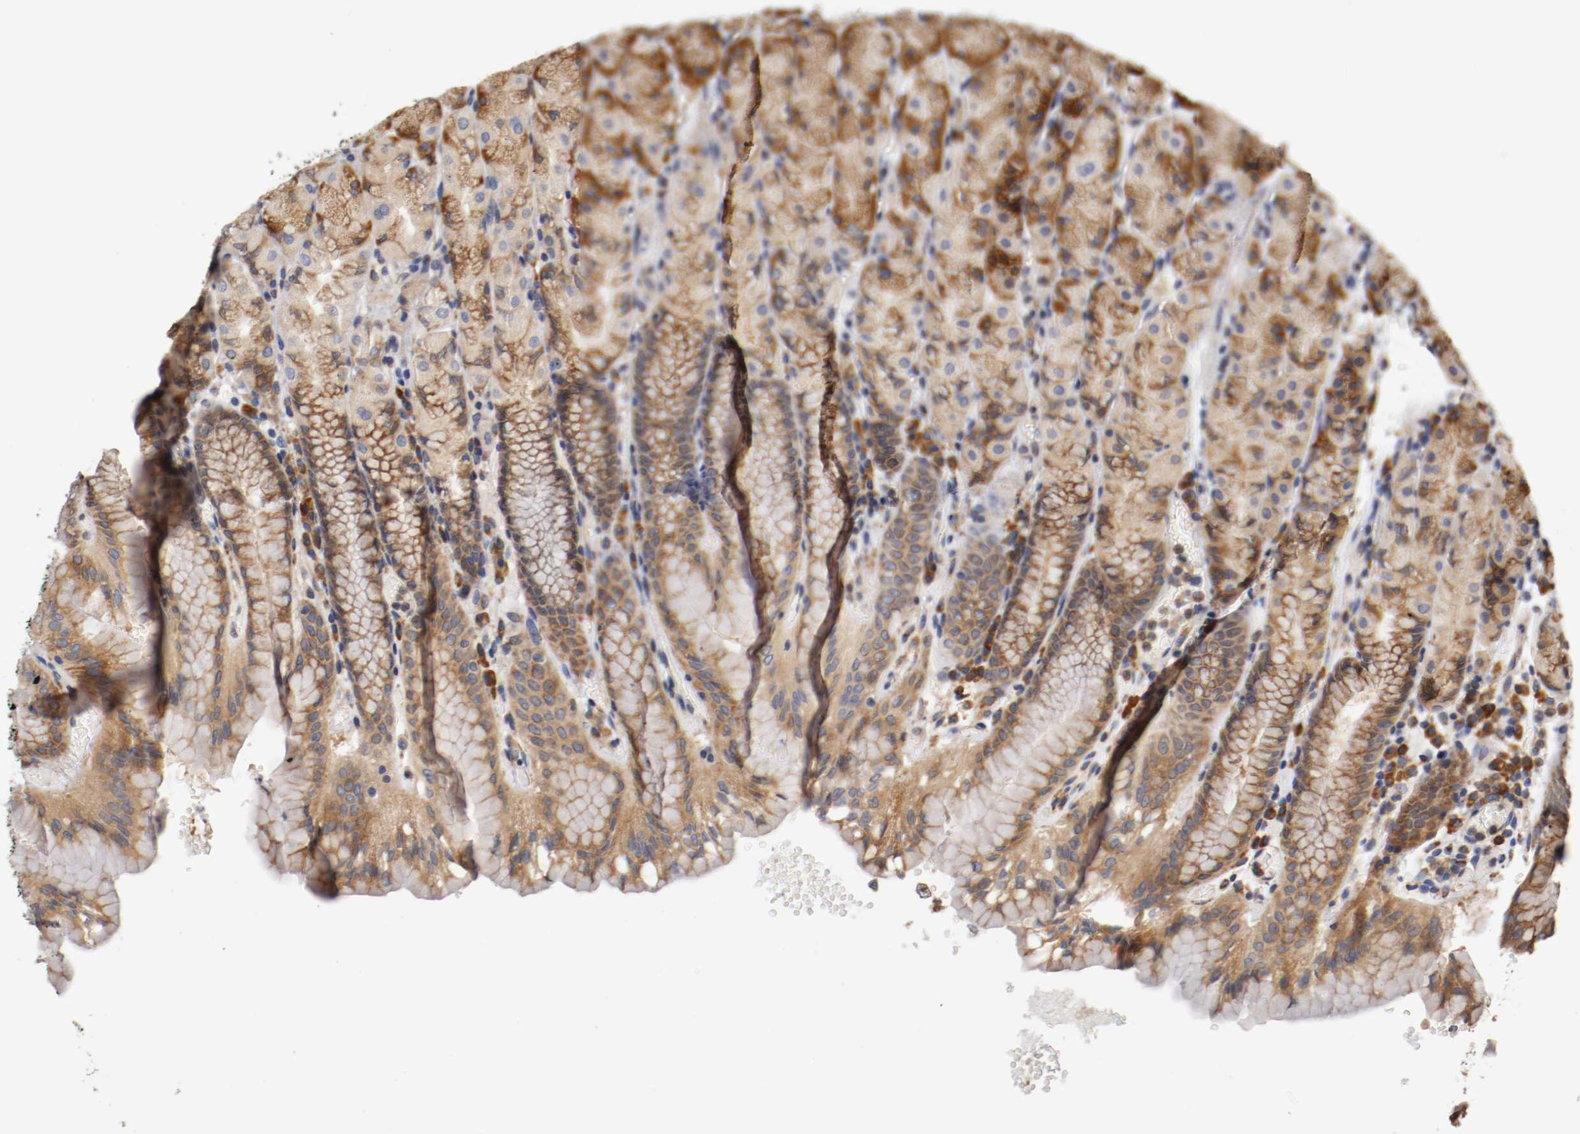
{"staining": {"intensity": "moderate", "quantity": ">75%", "location": "cytoplasmic/membranous"}, "tissue": "stomach", "cell_type": "Glandular cells", "image_type": "normal", "snomed": [{"axis": "morphology", "description": "Normal tissue, NOS"}, {"axis": "topography", "description": "Stomach, upper"}, {"axis": "topography", "description": "Stomach"}], "caption": "Benign stomach displays moderate cytoplasmic/membranous expression in about >75% of glandular cells (Brightfield microscopy of DAB IHC at high magnification)..", "gene": "TNFSF12", "patient": {"sex": "male", "age": 76}}